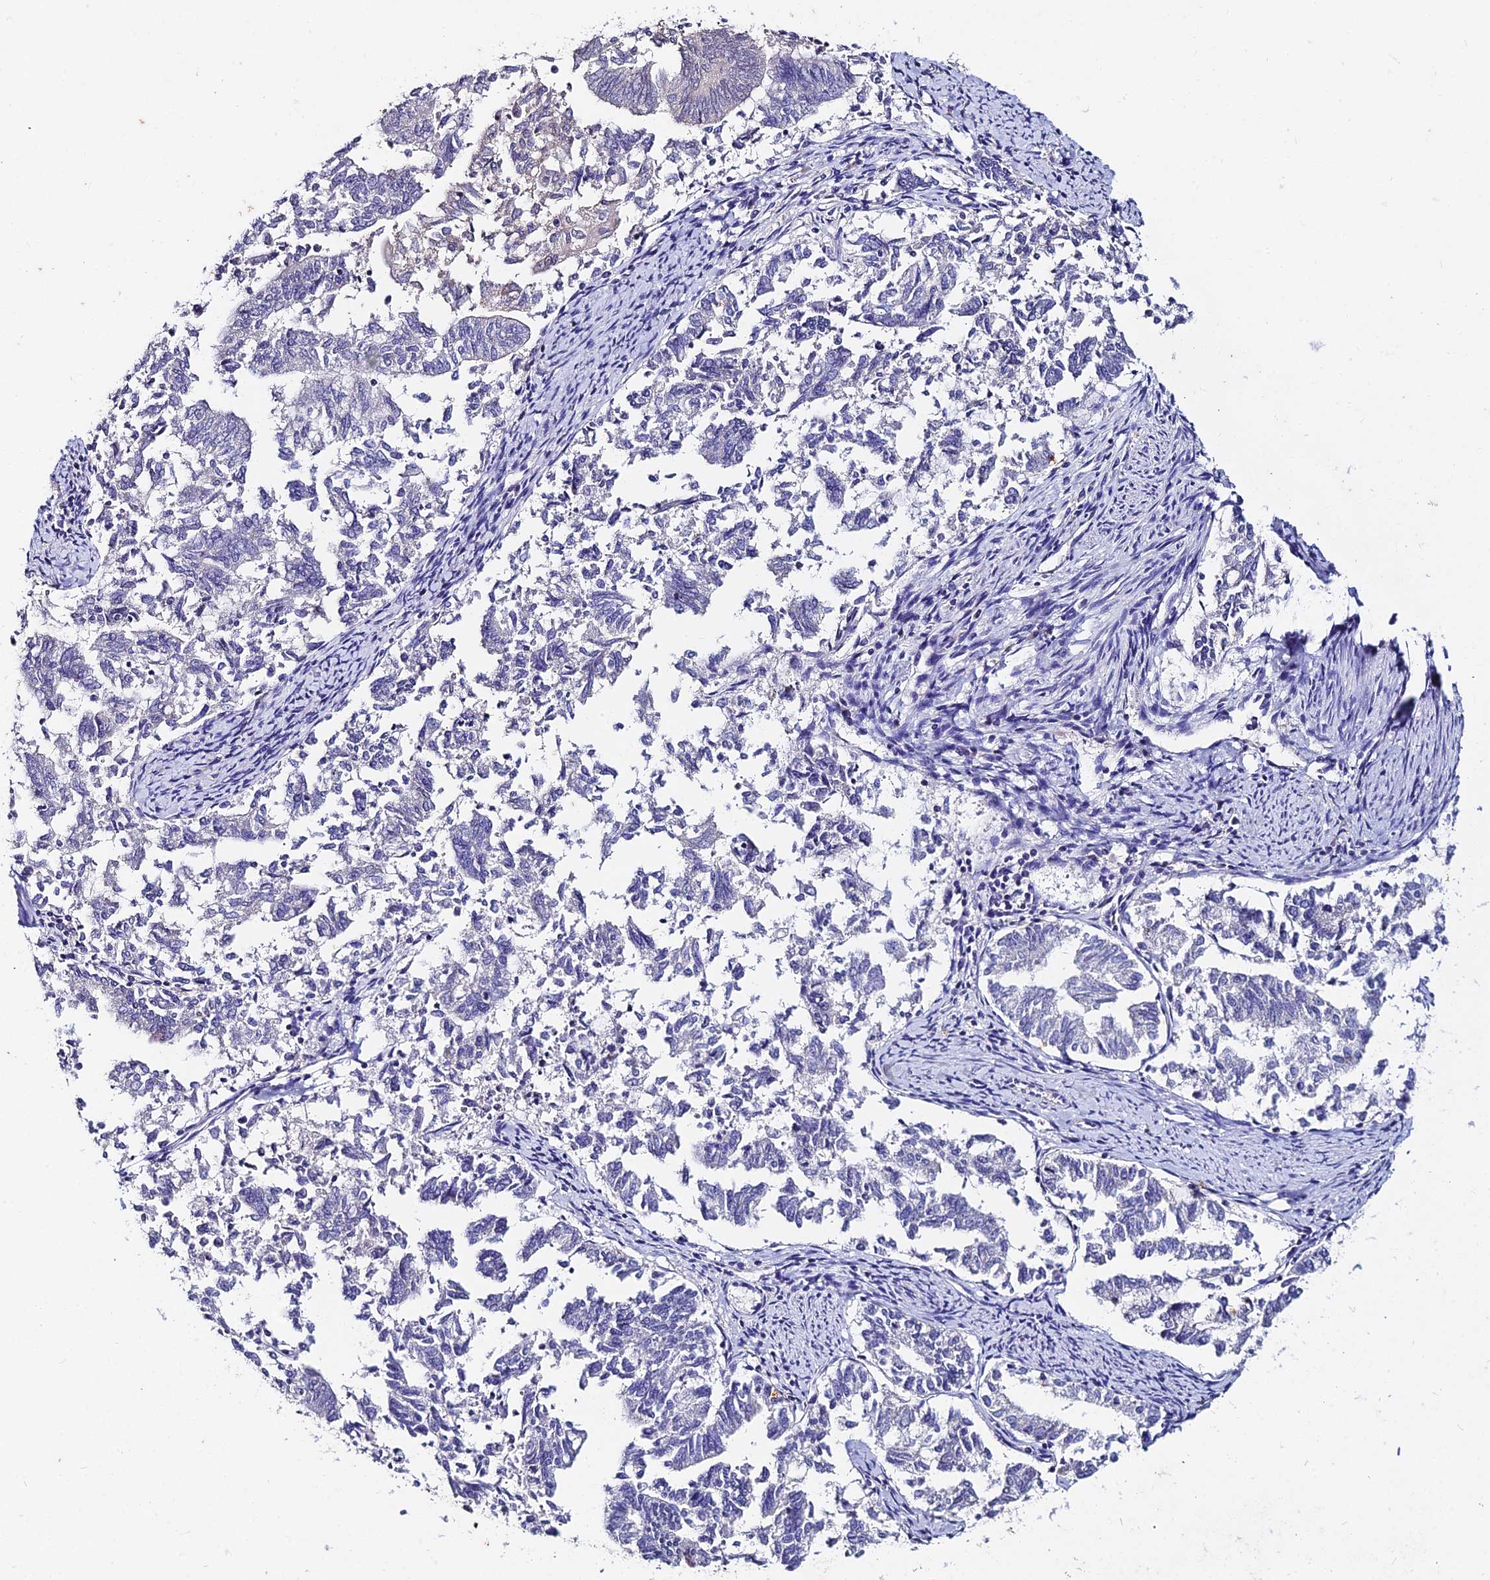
{"staining": {"intensity": "negative", "quantity": "none", "location": "none"}, "tissue": "endometrial cancer", "cell_type": "Tumor cells", "image_type": "cancer", "snomed": [{"axis": "morphology", "description": "Adenocarcinoma, NOS"}, {"axis": "topography", "description": "Endometrium"}], "caption": "An immunohistochemistry (IHC) histopathology image of adenocarcinoma (endometrial) is shown. There is no staining in tumor cells of adenocarcinoma (endometrial).", "gene": "LGALS7", "patient": {"sex": "female", "age": 79}}